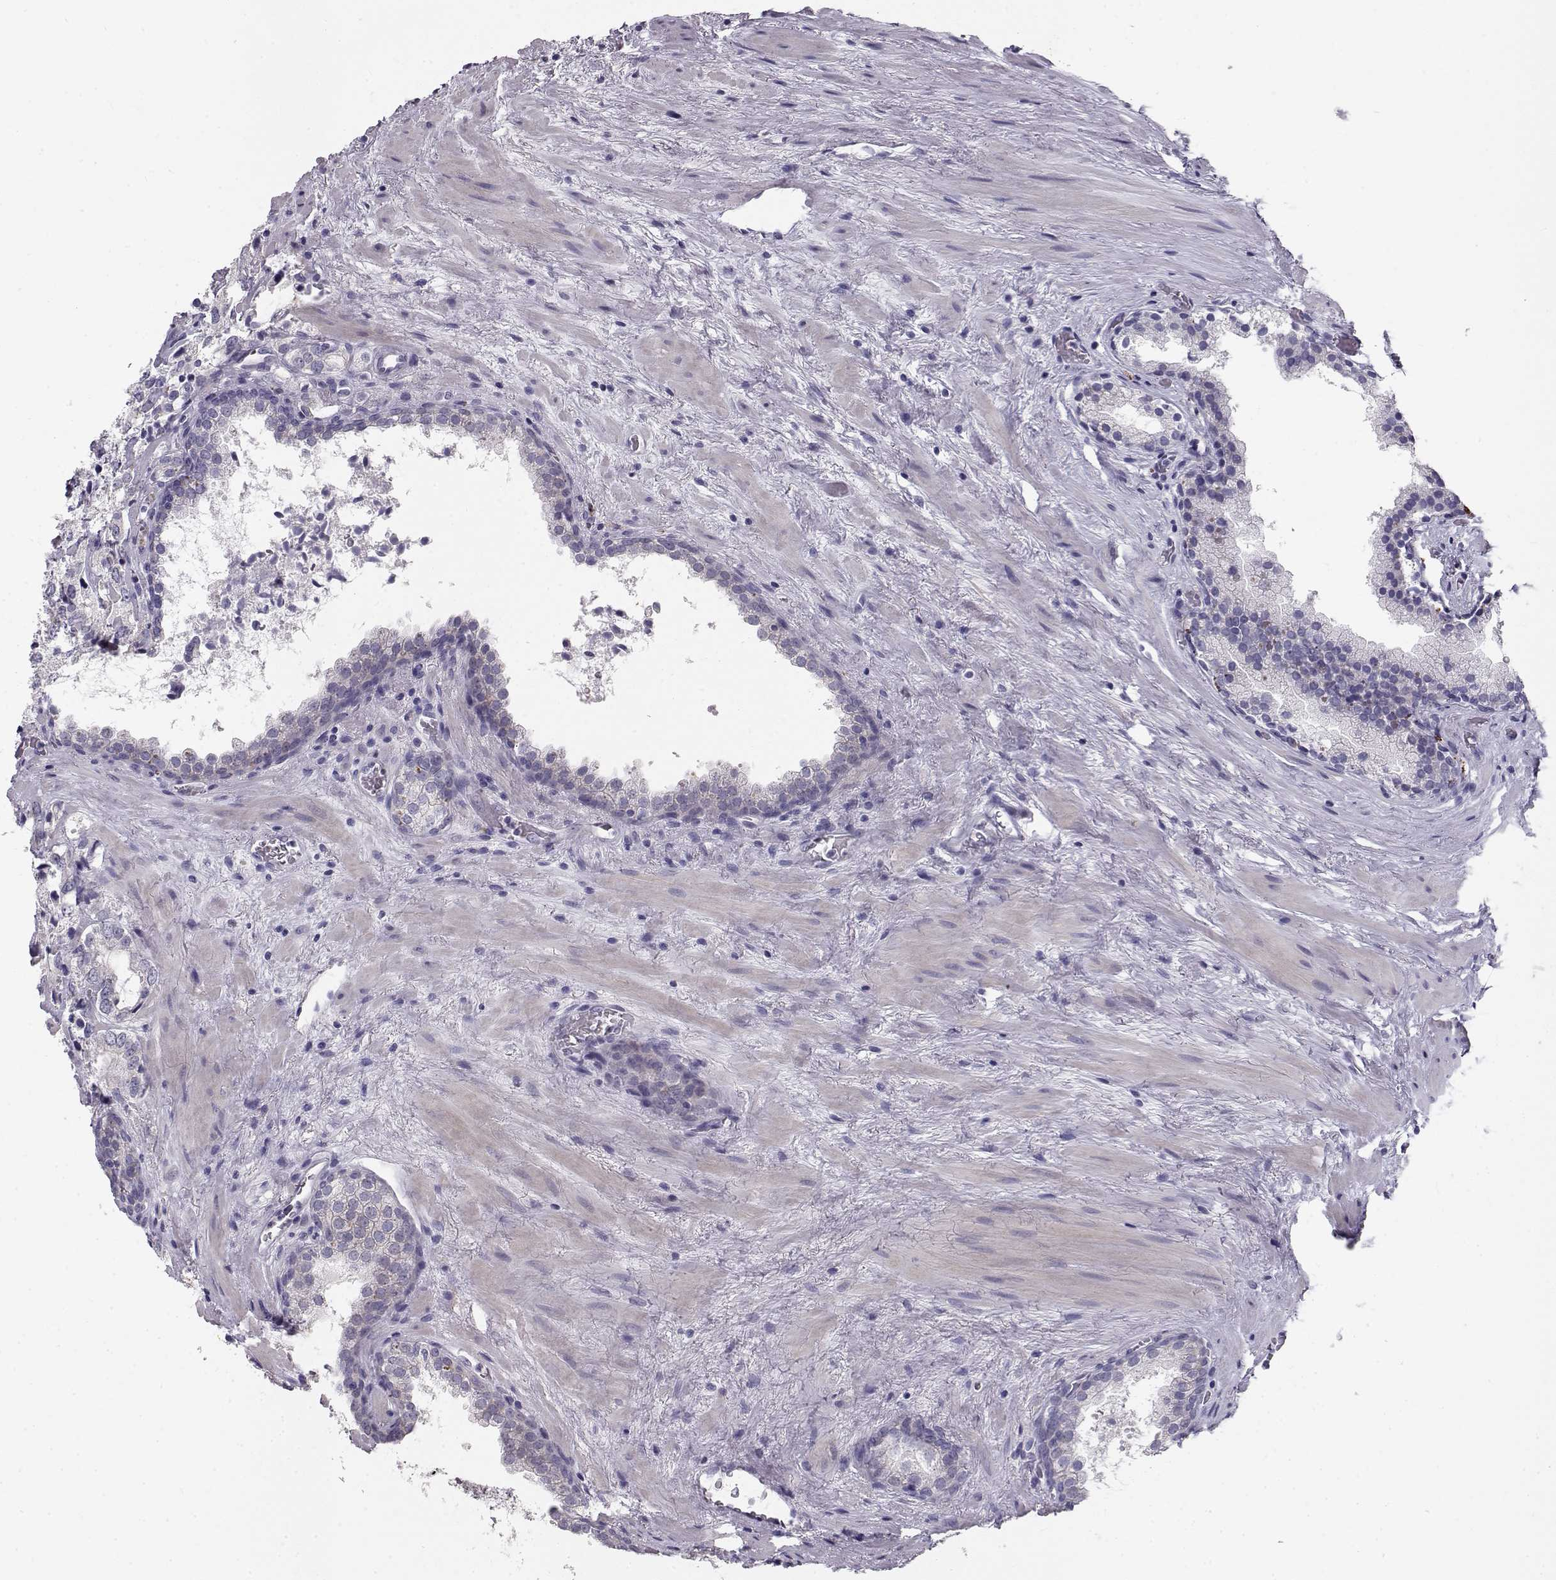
{"staining": {"intensity": "negative", "quantity": "none", "location": "none"}, "tissue": "prostate cancer", "cell_type": "Tumor cells", "image_type": "cancer", "snomed": [{"axis": "morphology", "description": "Adenocarcinoma, NOS"}, {"axis": "topography", "description": "Prostate"}], "caption": "High power microscopy photomicrograph of an IHC photomicrograph of prostate cancer, revealing no significant positivity in tumor cells.", "gene": "RD3", "patient": {"sex": "male", "age": 66}}